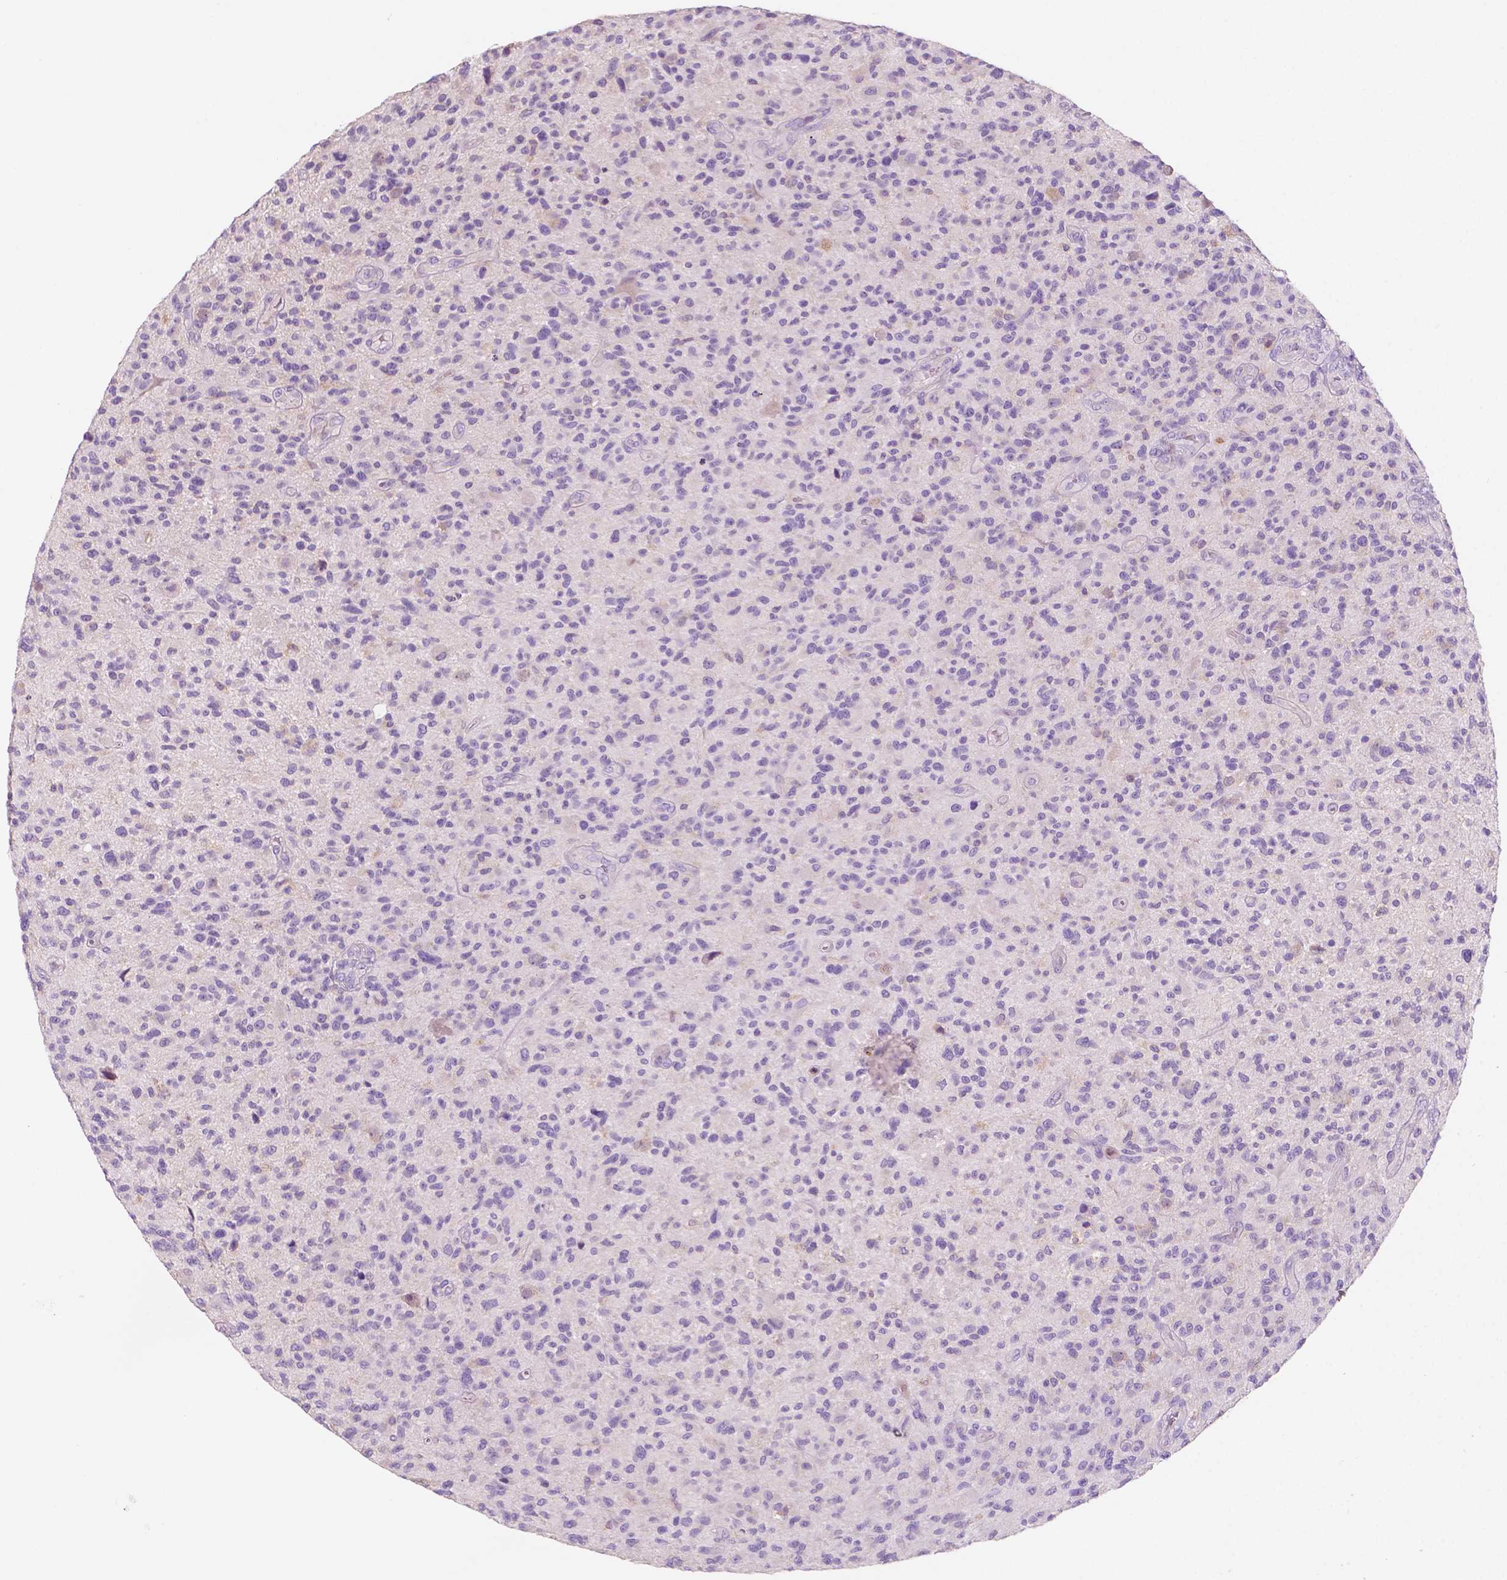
{"staining": {"intensity": "negative", "quantity": "none", "location": "none"}, "tissue": "glioma", "cell_type": "Tumor cells", "image_type": "cancer", "snomed": [{"axis": "morphology", "description": "Glioma, malignant, High grade"}, {"axis": "topography", "description": "Brain"}], "caption": "This is an immunohistochemistry (IHC) histopathology image of glioma. There is no staining in tumor cells.", "gene": "SEMA4A", "patient": {"sex": "male", "age": 47}}